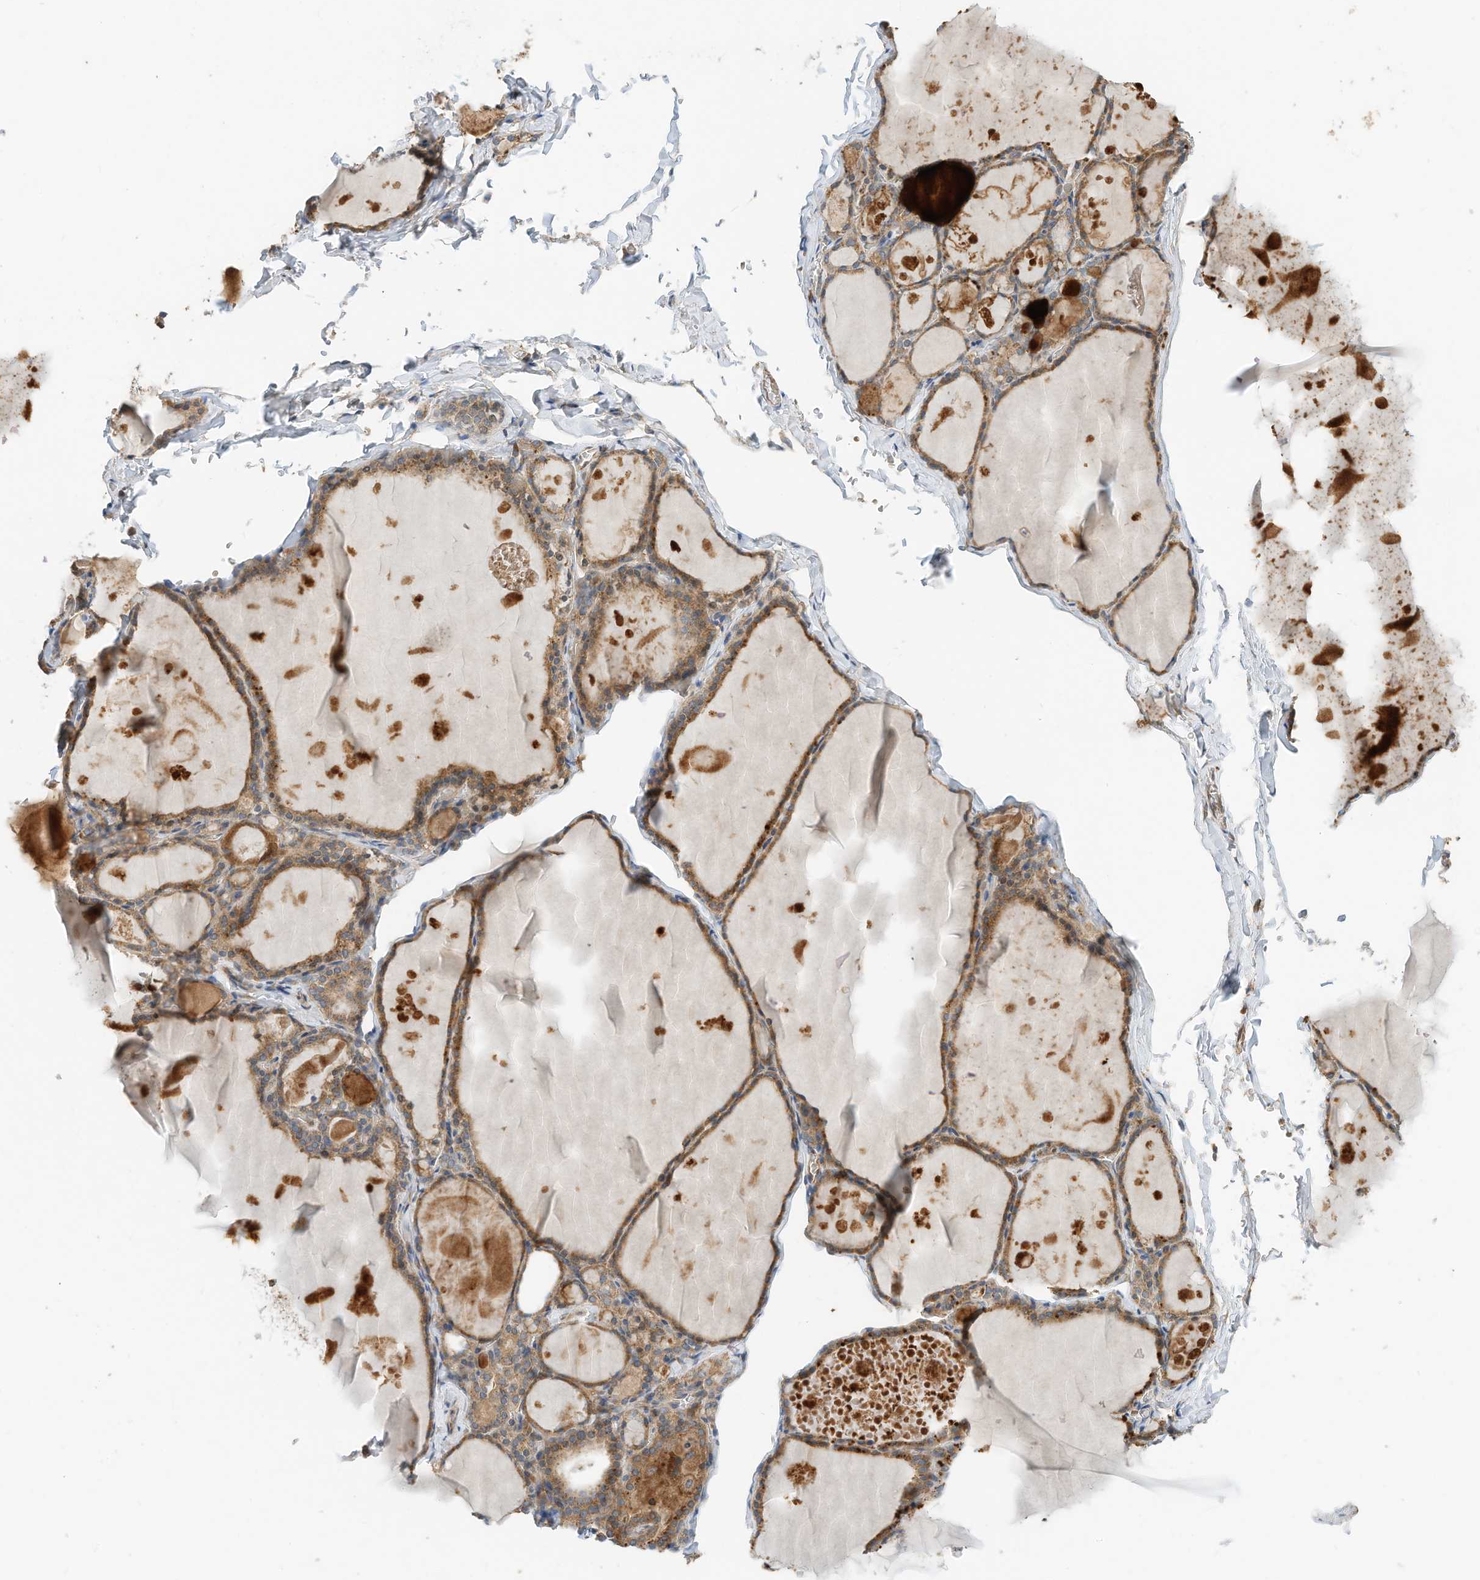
{"staining": {"intensity": "moderate", "quantity": ">75%", "location": "cytoplasmic/membranous"}, "tissue": "thyroid gland", "cell_type": "Glandular cells", "image_type": "normal", "snomed": [{"axis": "morphology", "description": "Normal tissue, NOS"}, {"axis": "topography", "description": "Thyroid gland"}], "caption": "Immunohistochemistry histopathology image of benign human thyroid gland stained for a protein (brown), which displays medium levels of moderate cytoplasmic/membranous staining in about >75% of glandular cells.", "gene": "CPAMD8", "patient": {"sex": "male", "age": 56}}